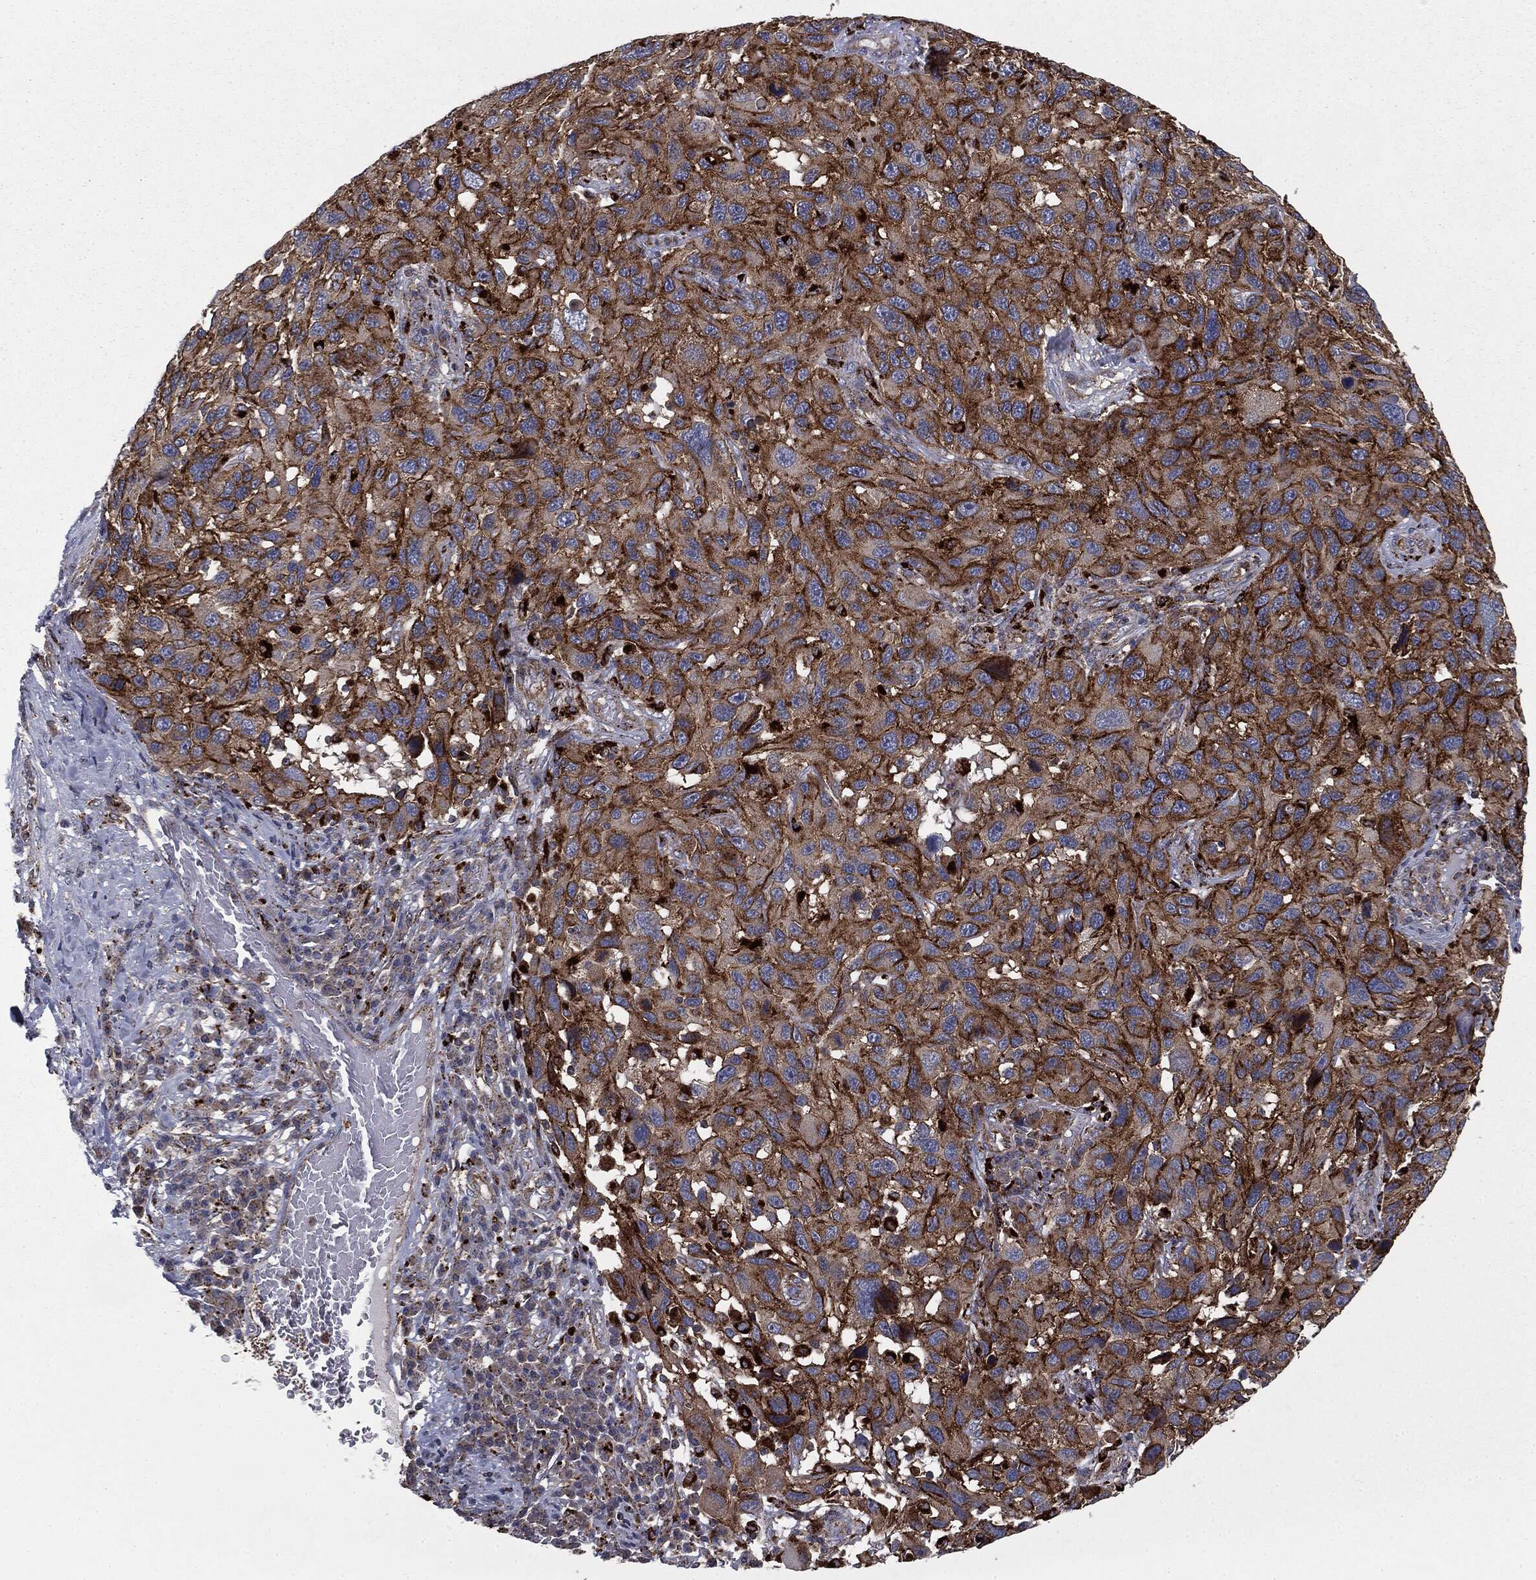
{"staining": {"intensity": "strong", "quantity": ">75%", "location": "cytoplasmic/membranous"}, "tissue": "melanoma", "cell_type": "Tumor cells", "image_type": "cancer", "snomed": [{"axis": "morphology", "description": "Malignant melanoma, NOS"}, {"axis": "topography", "description": "Skin"}], "caption": "Immunohistochemical staining of human melanoma reveals high levels of strong cytoplasmic/membranous protein staining in approximately >75% of tumor cells.", "gene": "CTSA", "patient": {"sex": "male", "age": 53}}